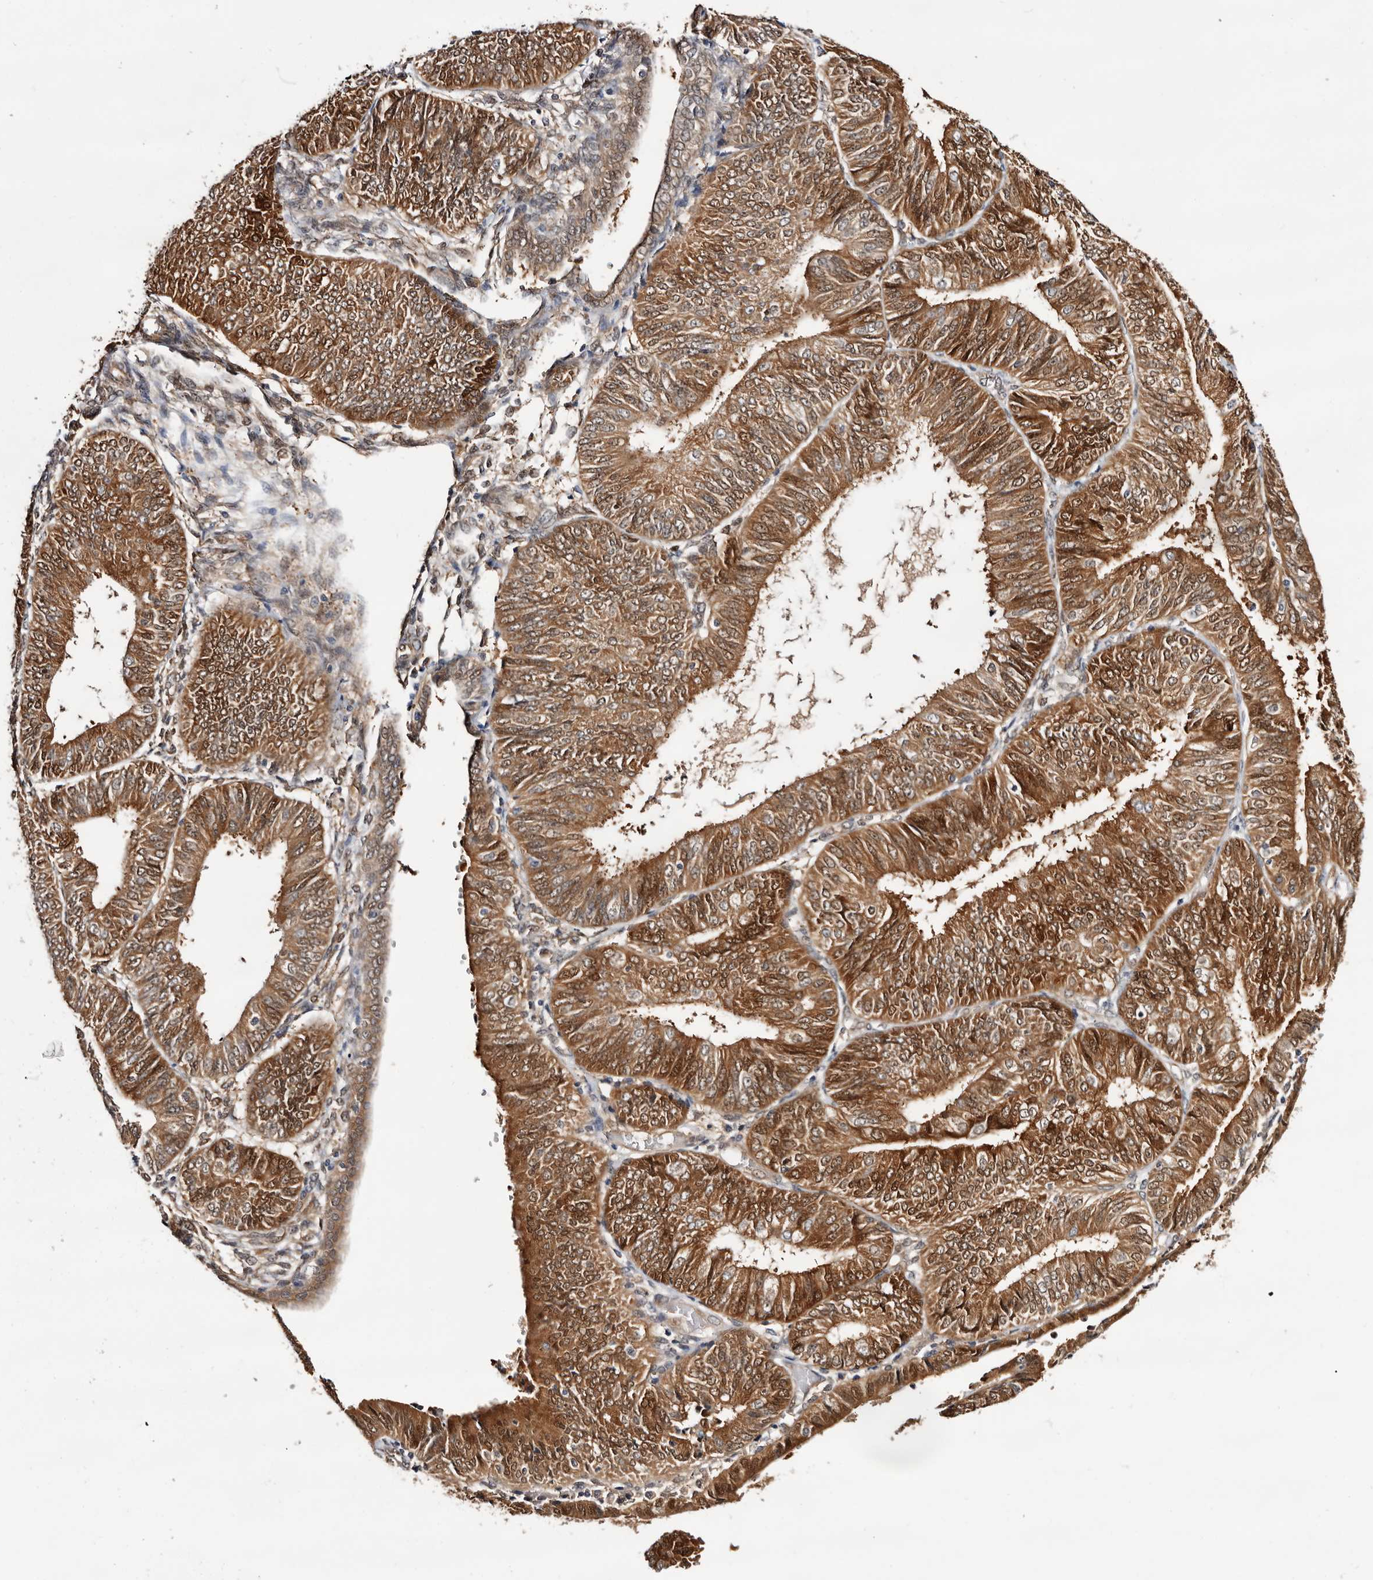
{"staining": {"intensity": "moderate", "quantity": ">75%", "location": "cytoplasmic/membranous"}, "tissue": "endometrial cancer", "cell_type": "Tumor cells", "image_type": "cancer", "snomed": [{"axis": "morphology", "description": "Adenocarcinoma, NOS"}, {"axis": "topography", "description": "Endometrium"}], "caption": "Immunohistochemical staining of human endometrial cancer (adenocarcinoma) reveals medium levels of moderate cytoplasmic/membranous protein expression in about >75% of tumor cells.", "gene": "TP53I3", "patient": {"sex": "female", "age": 58}}